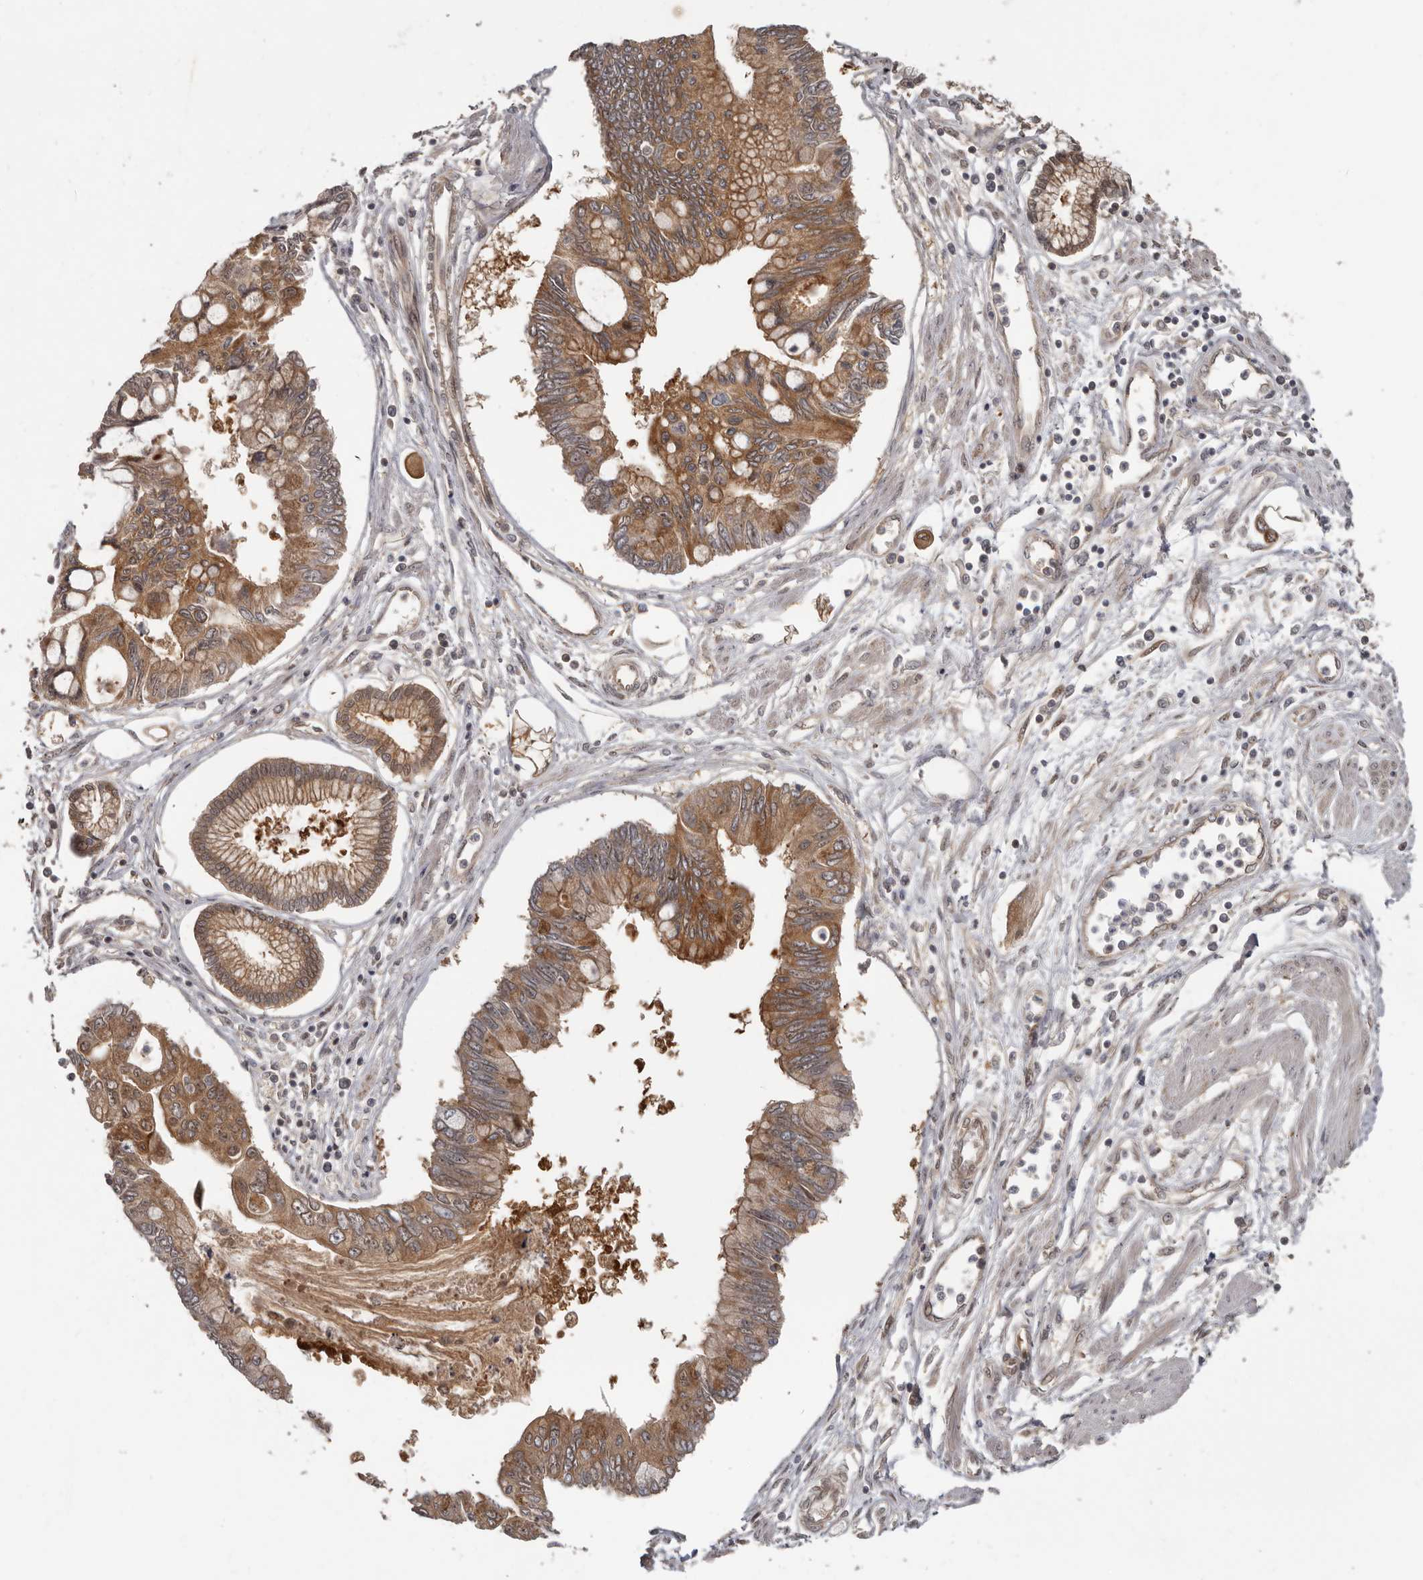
{"staining": {"intensity": "moderate", "quantity": ">75%", "location": "cytoplasmic/membranous"}, "tissue": "pancreatic cancer", "cell_type": "Tumor cells", "image_type": "cancer", "snomed": [{"axis": "morphology", "description": "Adenocarcinoma, NOS"}, {"axis": "topography", "description": "Pancreas"}], "caption": "The photomicrograph demonstrates staining of adenocarcinoma (pancreatic), revealing moderate cytoplasmic/membranous protein expression (brown color) within tumor cells.", "gene": "BAD", "patient": {"sex": "female", "age": 77}}